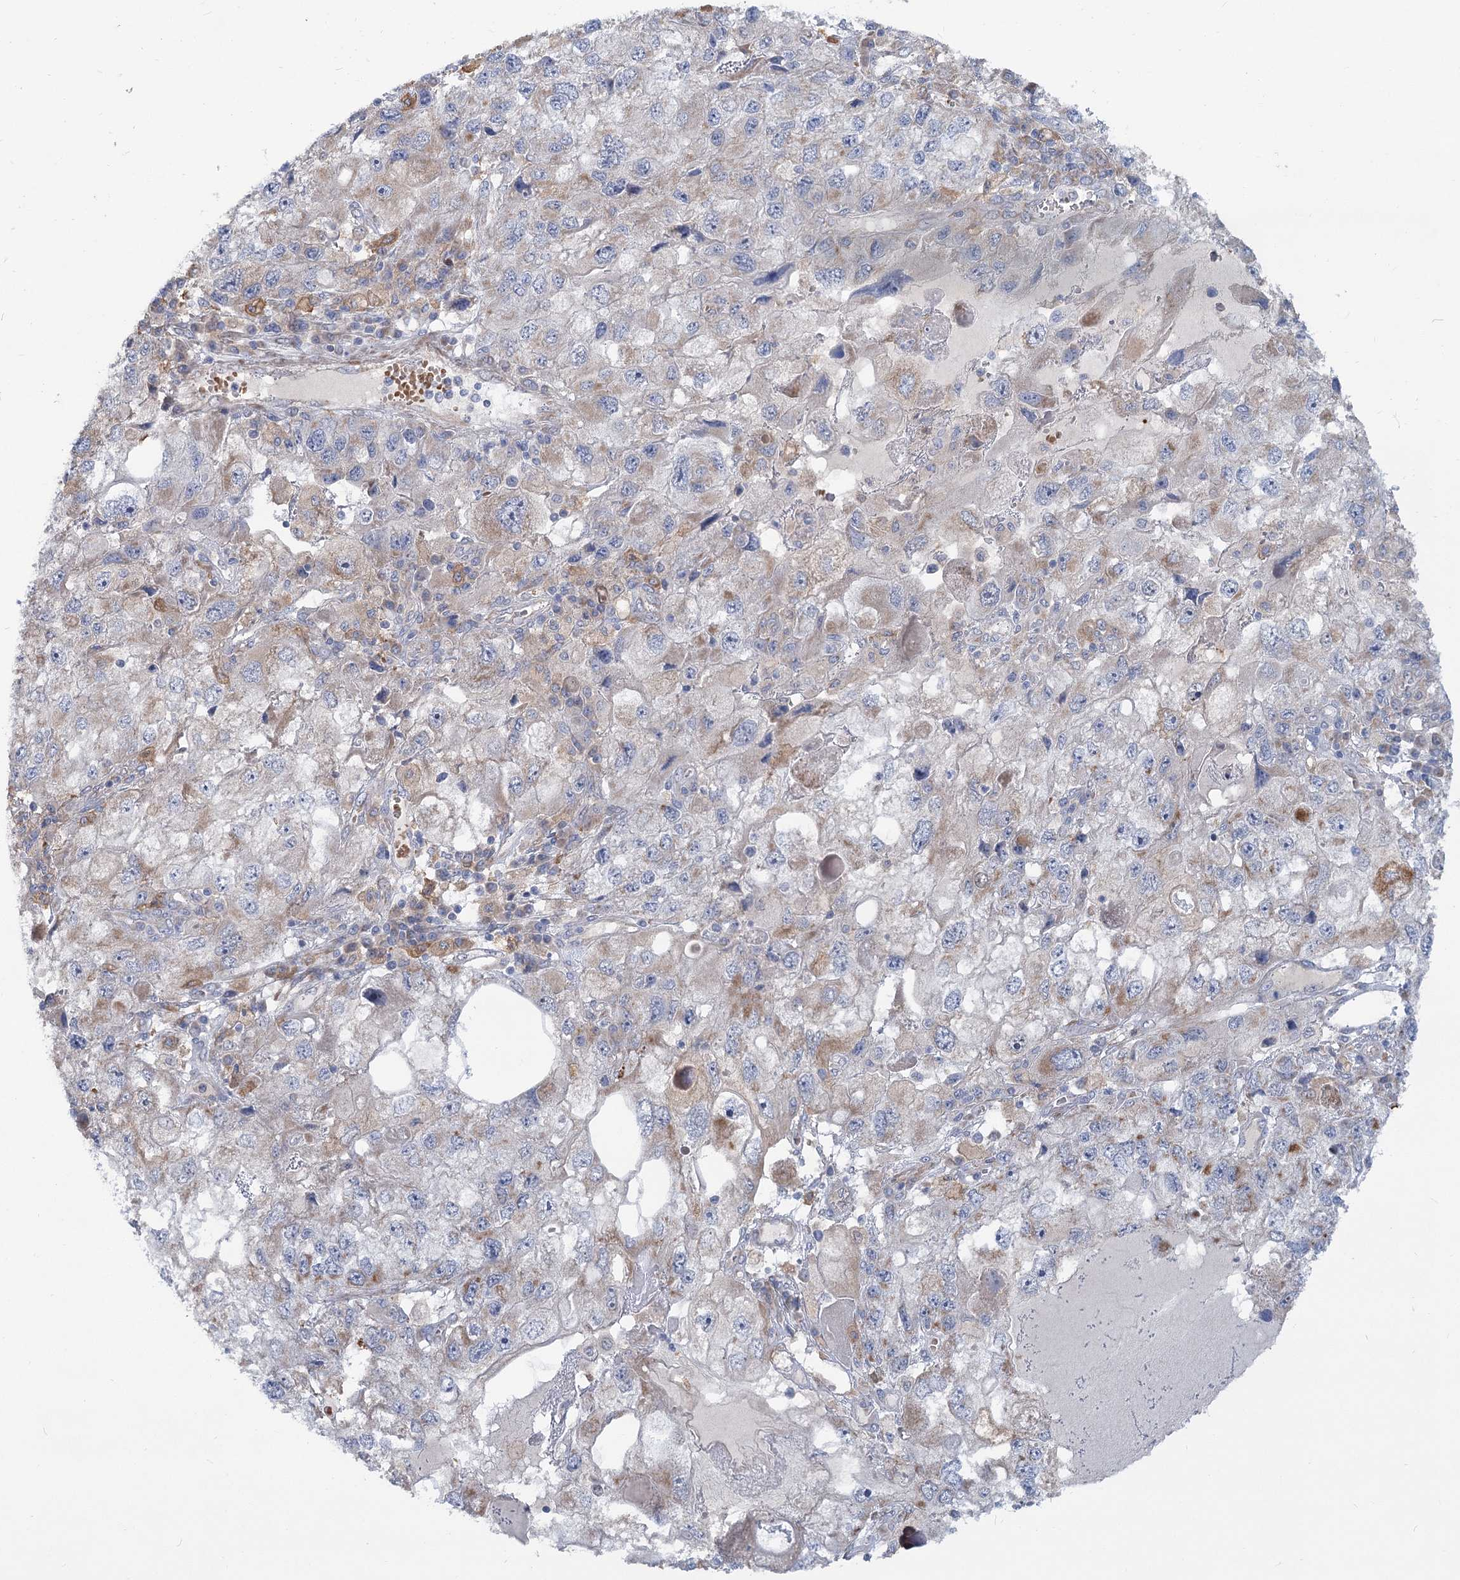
{"staining": {"intensity": "weak", "quantity": "25%-75%", "location": "cytoplasmic/membranous"}, "tissue": "endometrial cancer", "cell_type": "Tumor cells", "image_type": "cancer", "snomed": [{"axis": "morphology", "description": "Adenocarcinoma, NOS"}, {"axis": "topography", "description": "Endometrium"}], "caption": "Weak cytoplasmic/membranous protein staining is identified in approximately 25%-75% of tumor cells in adenocarcinoma (endometrial).", "gene": "CIB4", "patient": {"sex": "female", "age": 49}}